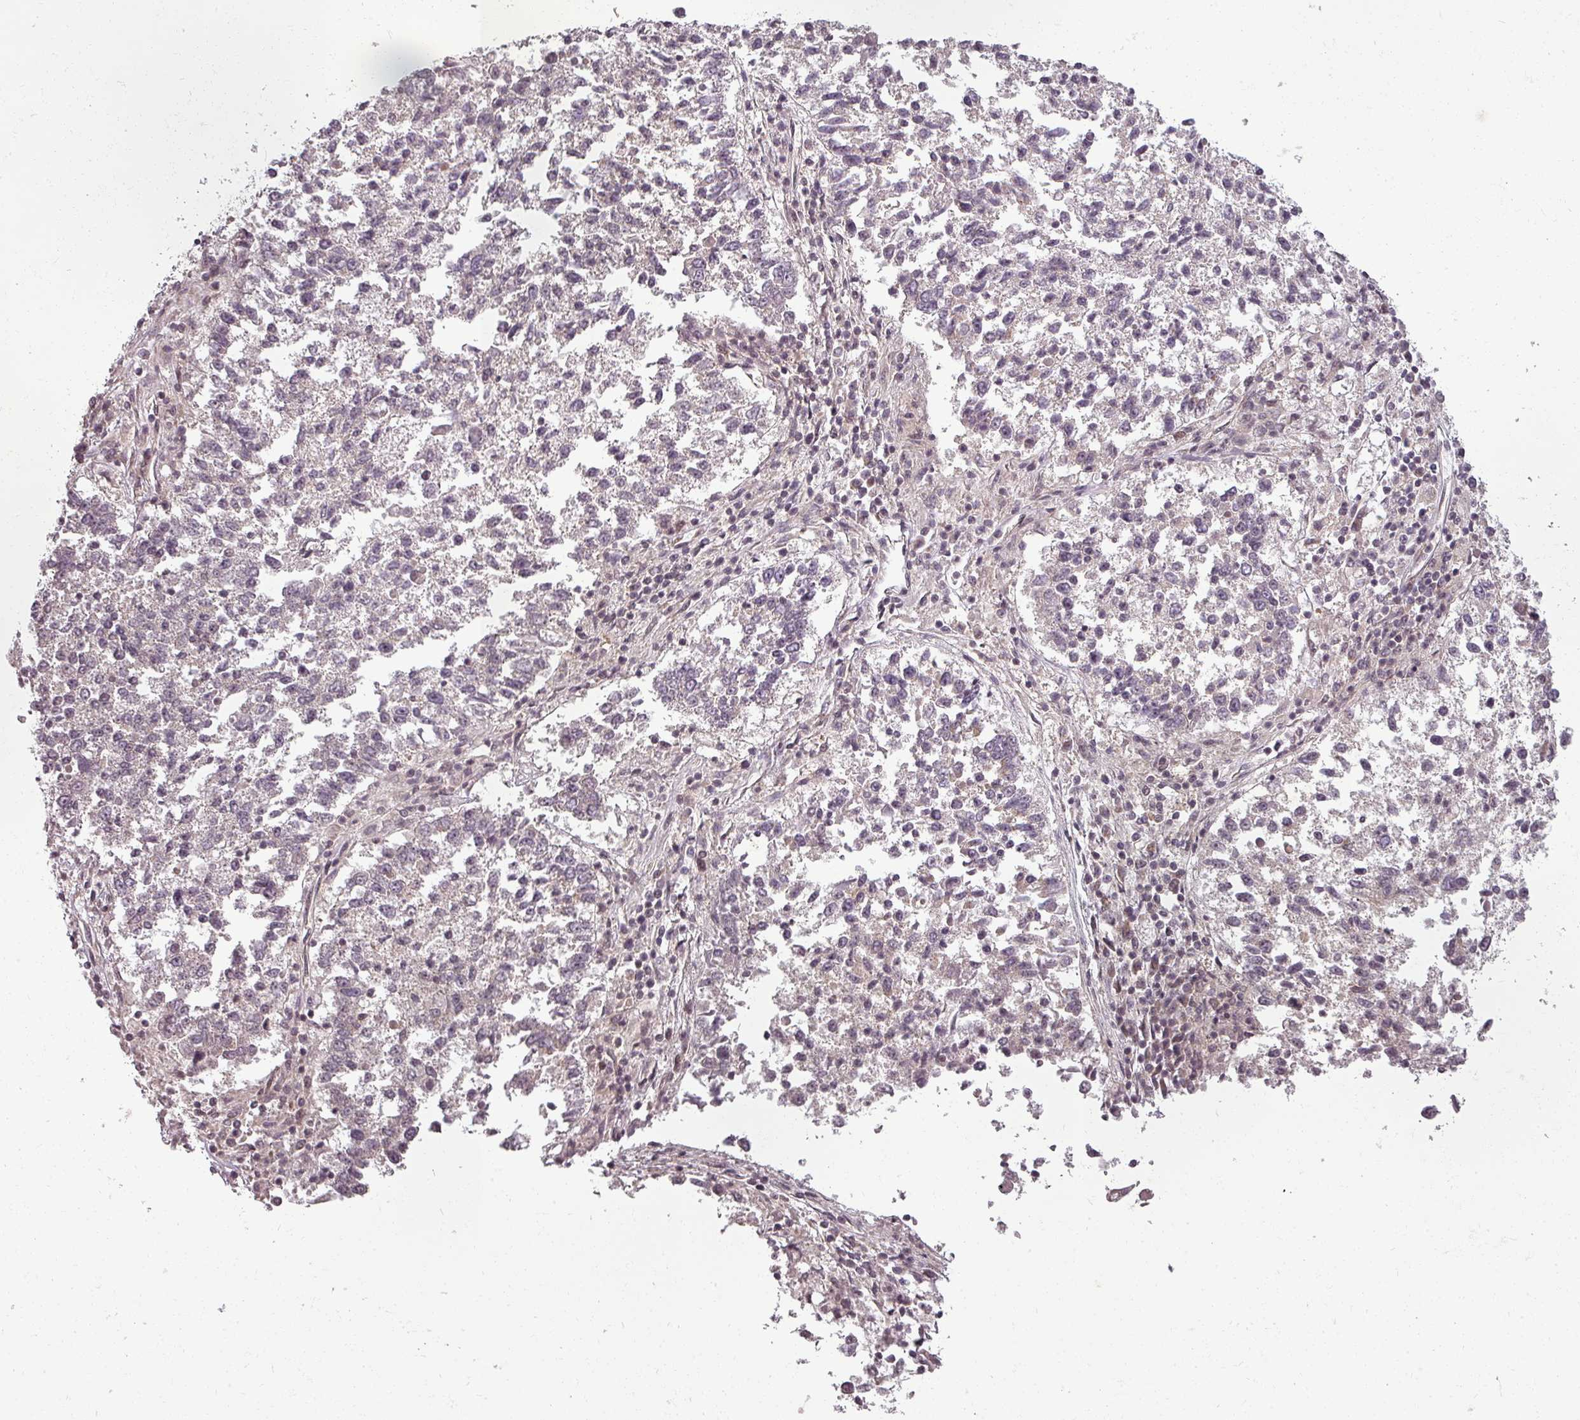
{"staining": {"intensity": "negative", "quantity": "none", "location": "none"}, "tissue": "lung cancer", "cell_type": "Tumor cells", "image_type": "cancer", "snomed": [{"axis": "morphology", "description": "Squamous cell carcinoma, NOS"}, {"axis": "topography", "description": "Lung"}], "caption": "Tumor cells are negative for protein expression in human lung cancer.", "gene": "CLIC1", "patient": {"sex": "male", "age": 73}}